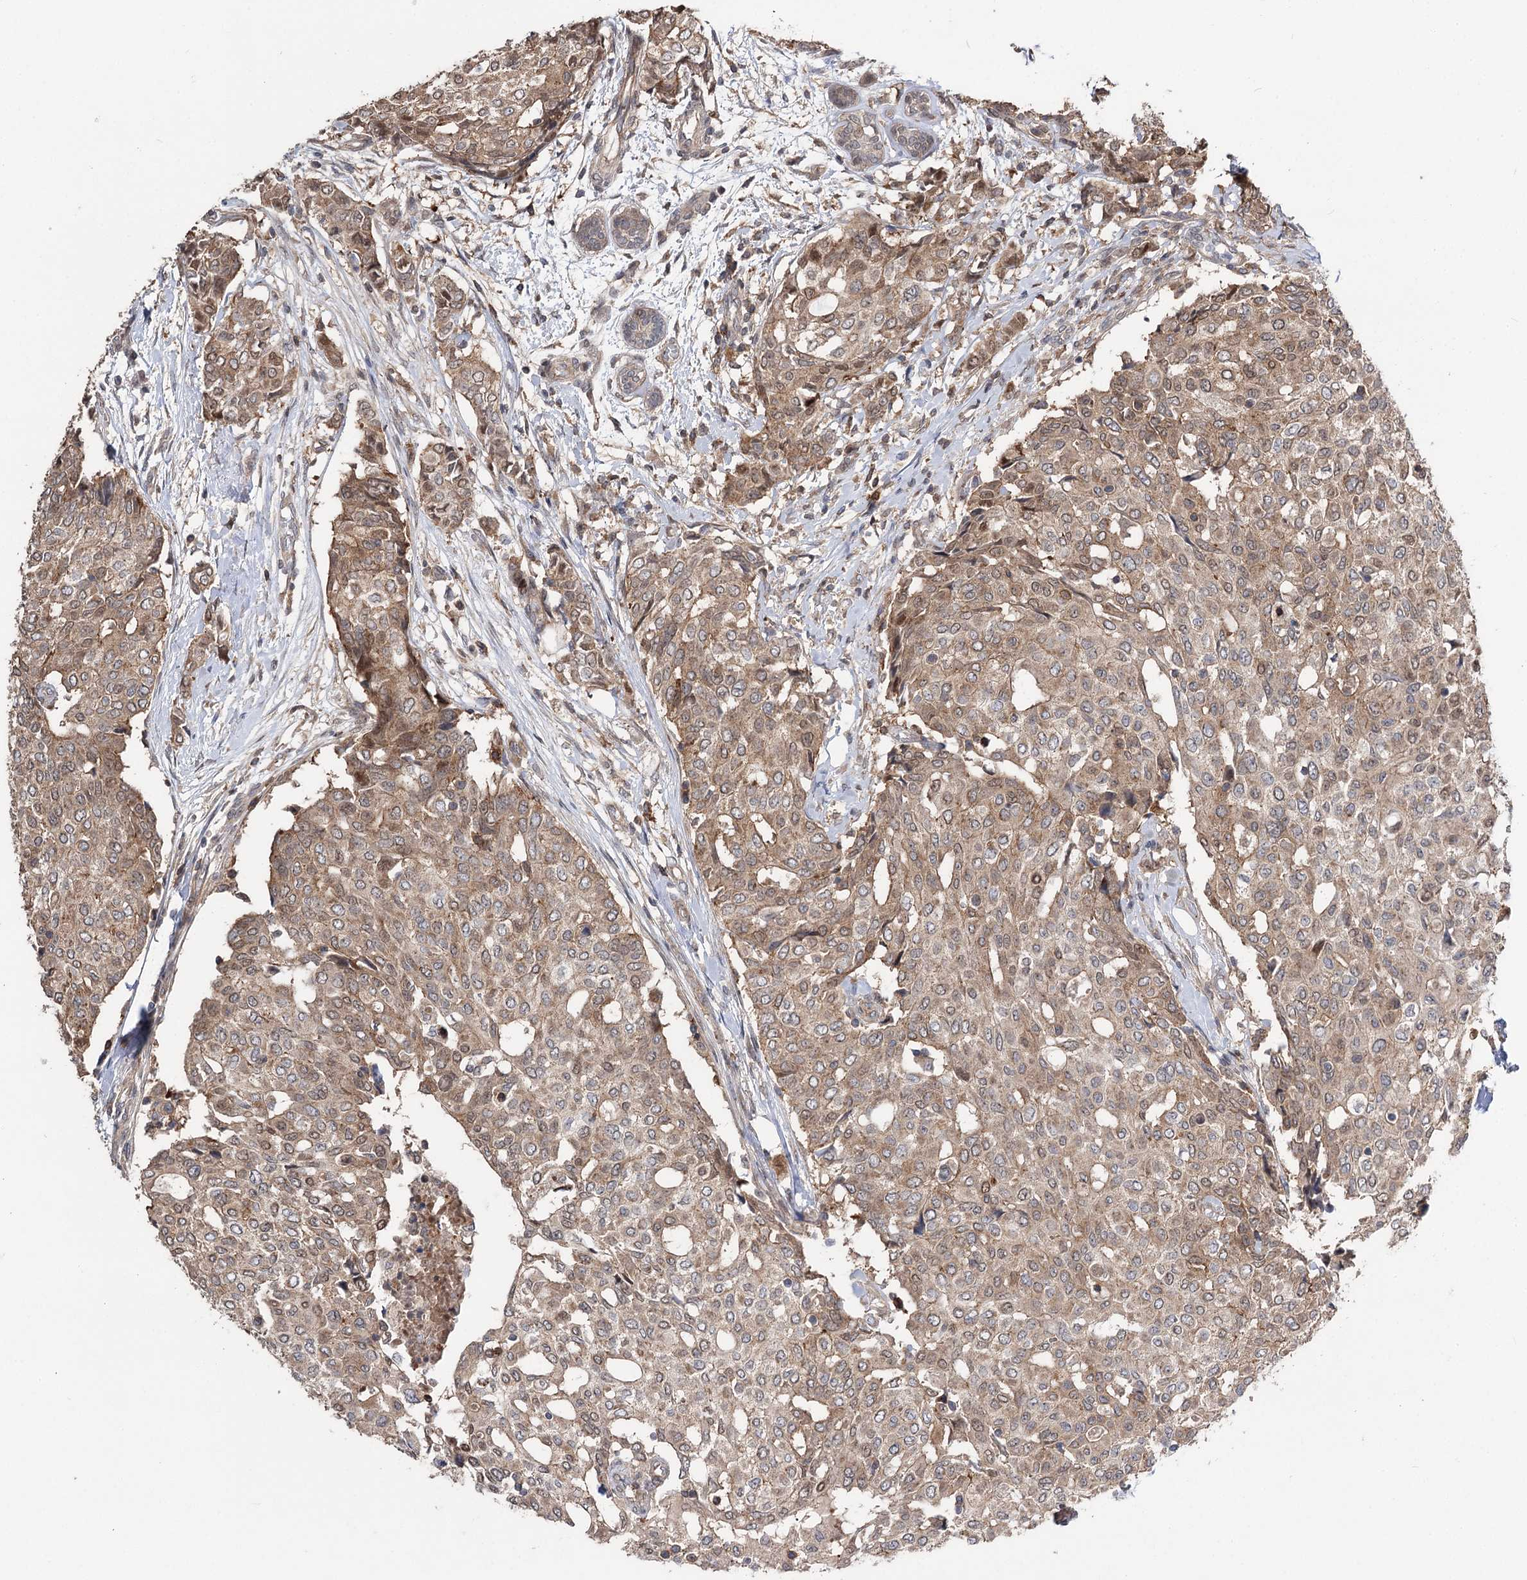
{"staining": {"intensity": "weak", "quantity": ">75%", "location": "cytoplasmic/membranous"}, "tissue": "breast cancer", "cell_type": "Tumor cells", "image_type": "cancer", "snomed": [{"axis": "morphology", "description": "Lobular carcinoma"}, {"axis": "topography", "description": "Breast"}], "caption": "Tumor cells display low levels of weak cytoplasmic/membranous expression in about >75% of cells in human breast lobular carcinoma. Using DAB (3,3'-diaminobenzidine) (brown) and hematoxylin (blue) stains, captured at high magnification using brightfield microscopy.", "gene": "STX6", "patient": {"sex": "female", "age": 51}}